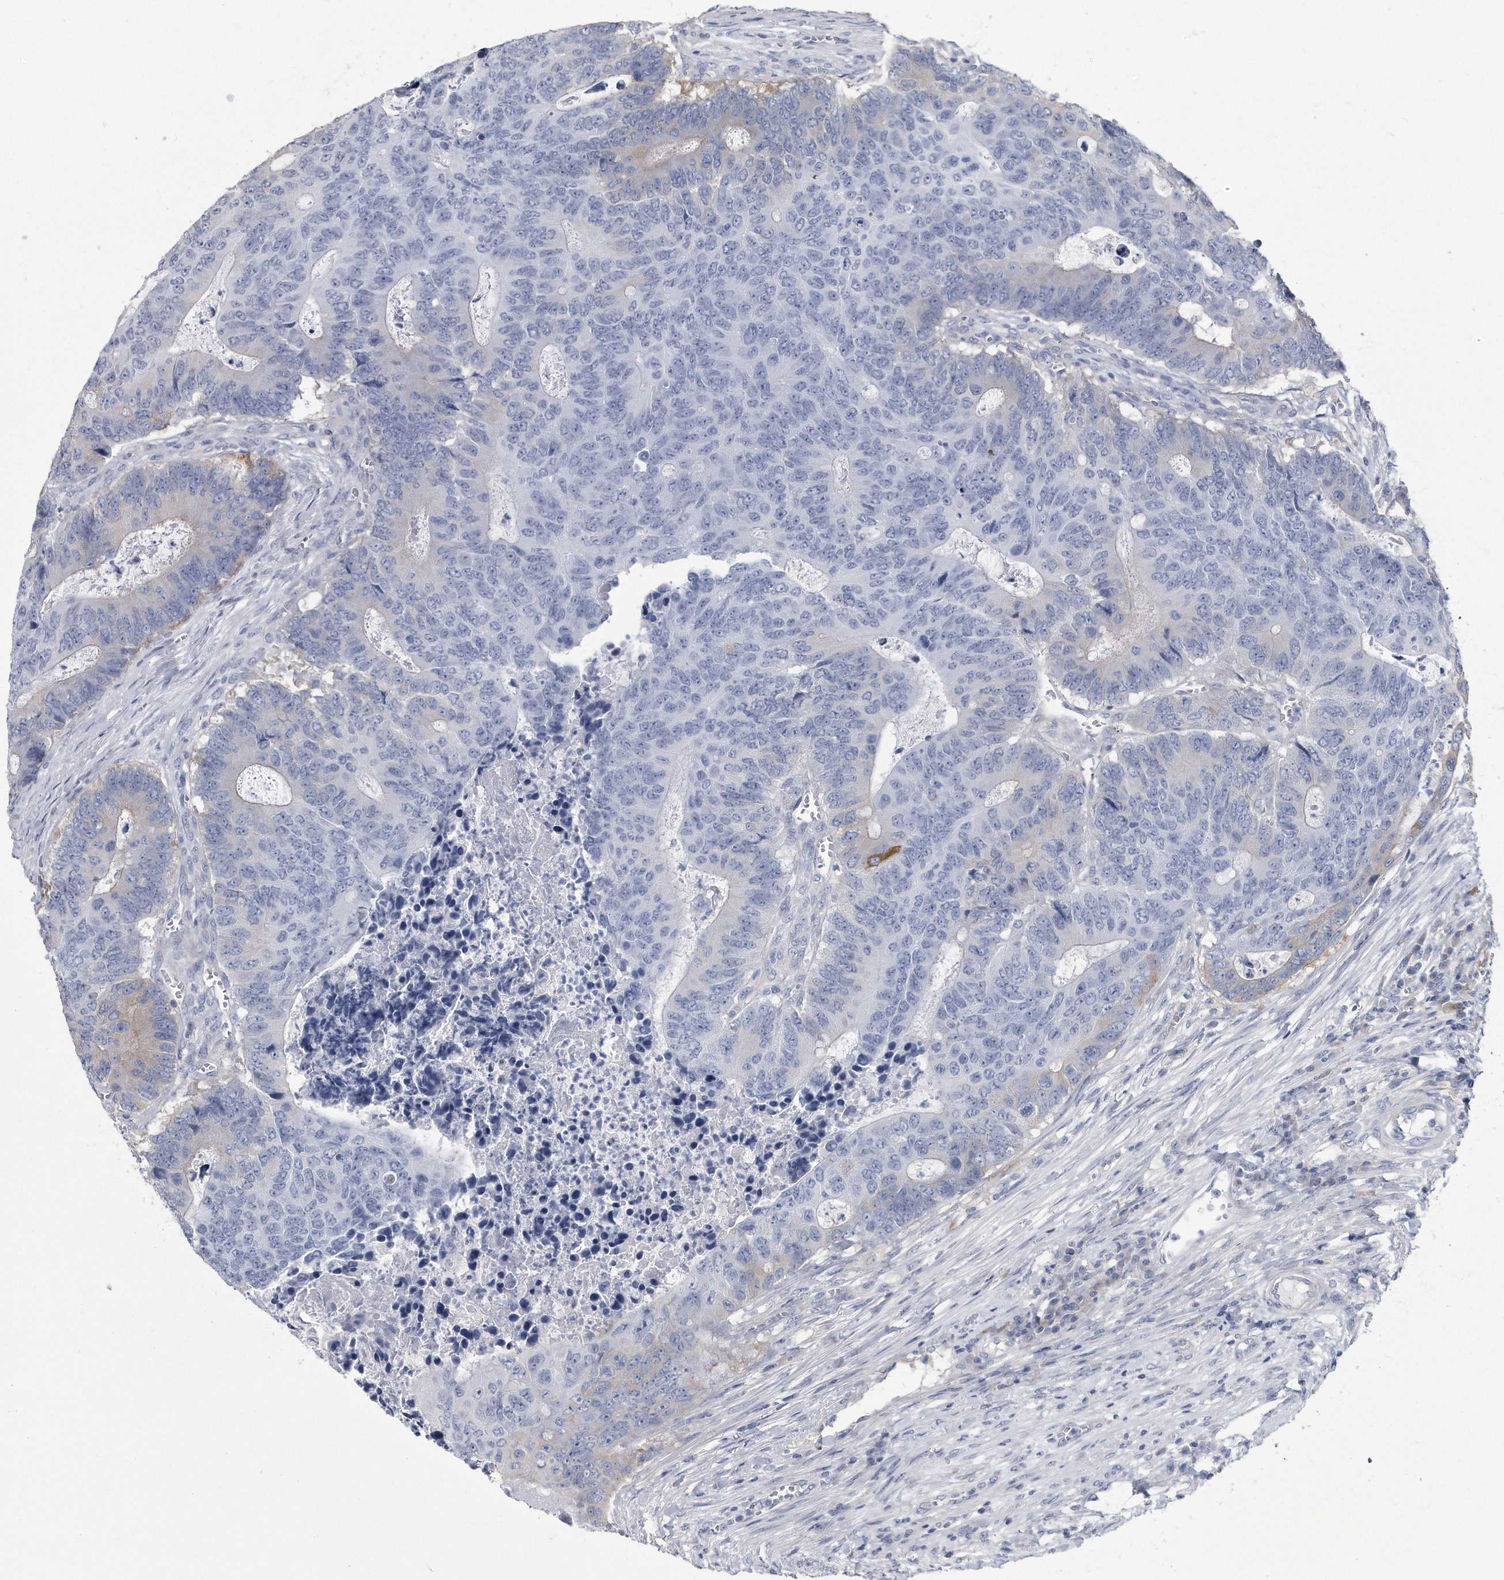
{"staining": {"intensity": "weak", "quantity": "<25%", "location": "cytoplasmic/membranous"}, "tissue": "colorectal cancer", "cell_type": "Tumor cells", "image_type": "cancer", "snomed": [{"axis": "morphology", "description": "Adenocarcinoma, NOS"}, {"axis": "topography", "description": "Colon"}], "caption": "Immunohistochemistry (IHC) image of neoplastic tissue: adenocarcinoma (colorectal) stained with DAB demonstrates no significant protein expression in tumor cells.", "gene": "PYGB", "patient": {"sex": "male", "age": 87}}